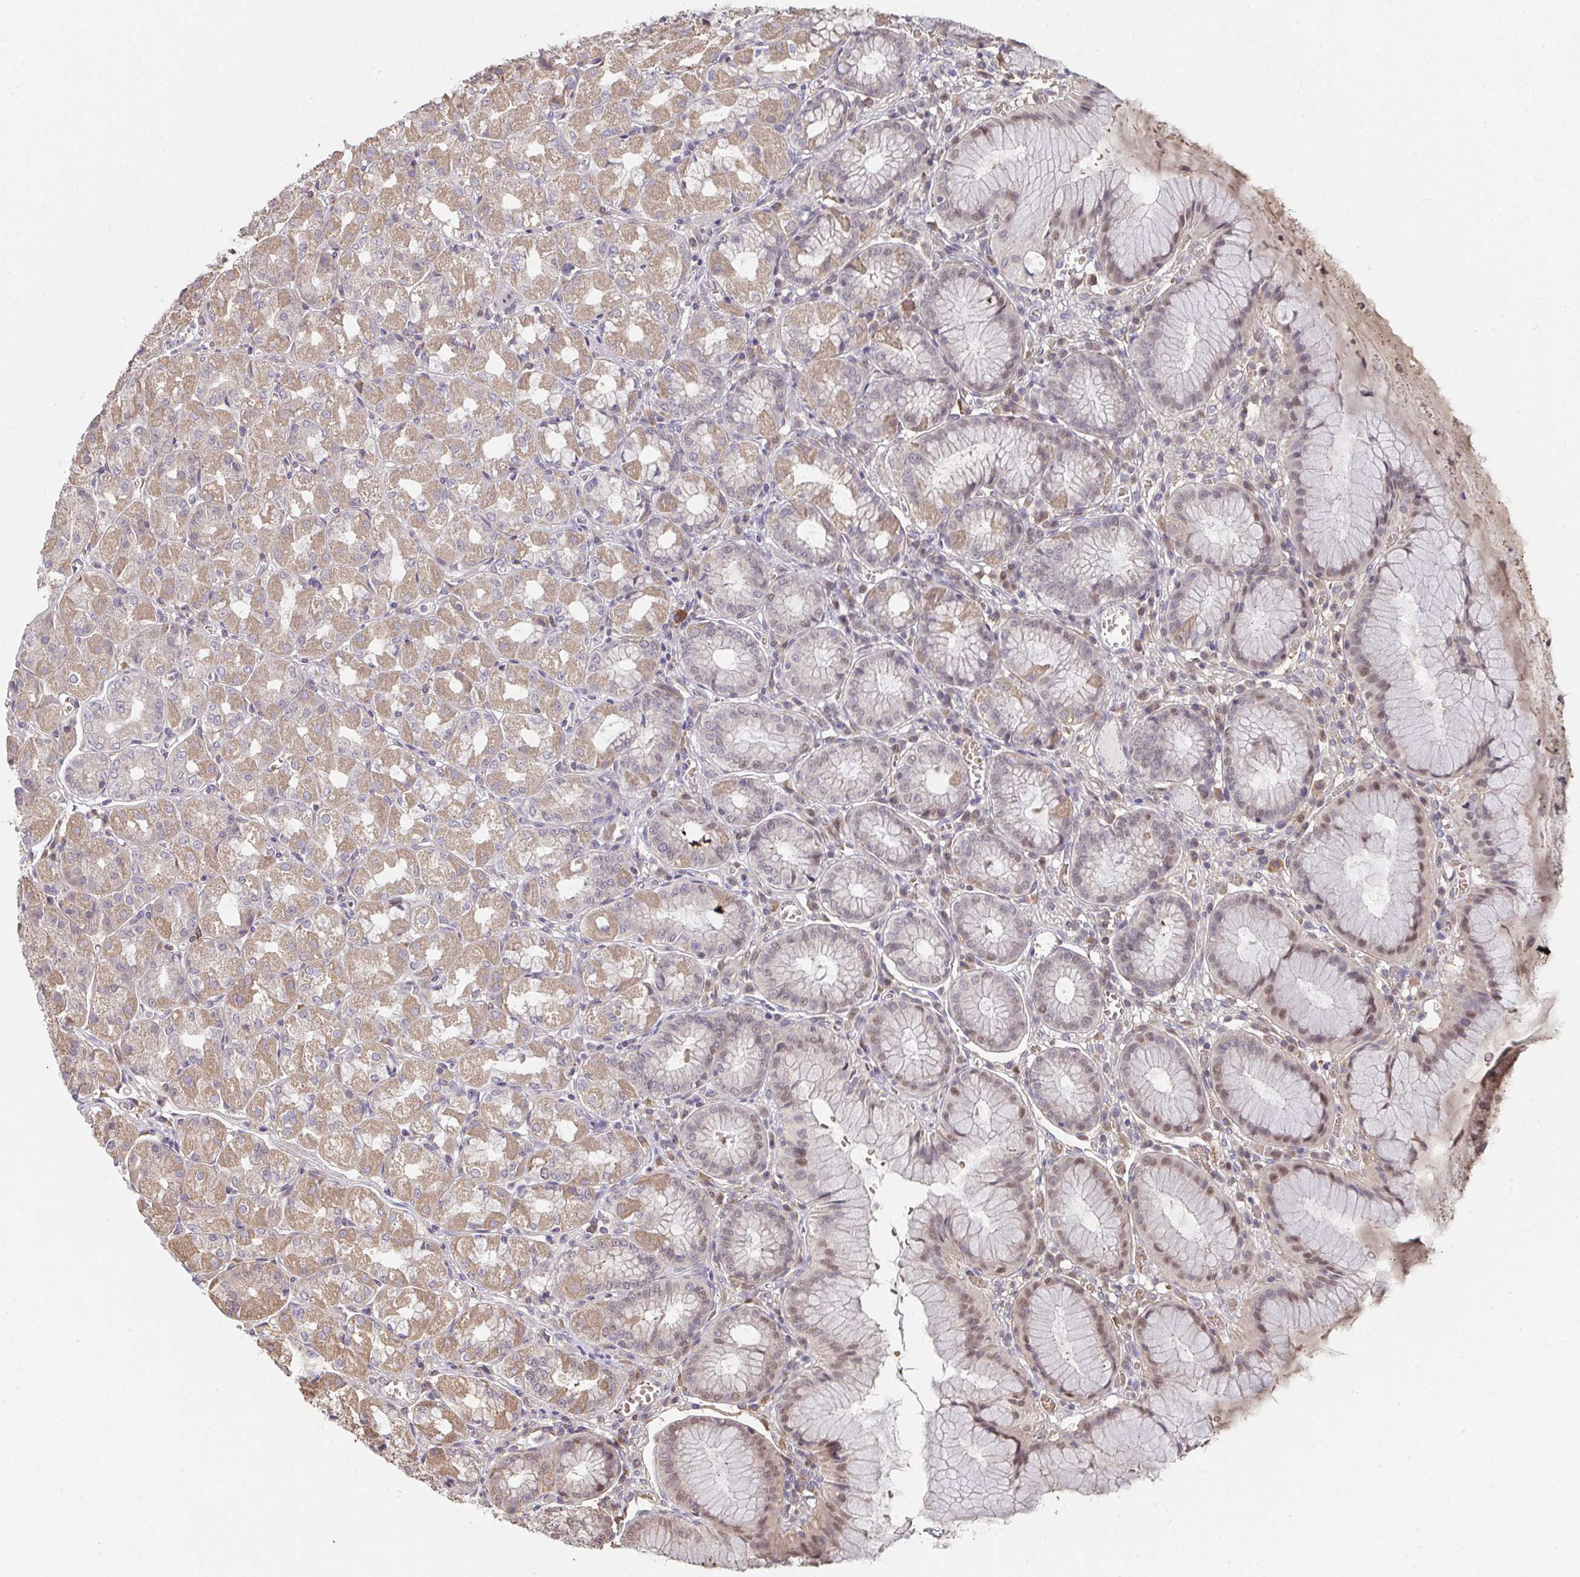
{"staining": {"intensity": "moderate", "quantity": ">75%", "location": "cytoplasmic/membranous,nuclear"}, "tissue": "stomach", "cell_type": "Glandular cells", "image_type": "normal", "snomed": [{"axis": "morphology", "description": "Normal tissue, NOS"}, {"axis": "topography", "description": "Stomach"}], "caption": "Immunohistochemistry image of normal human stomach stained for a protein (brown), which exhibits medium levels of moderate cytoplasmic/membranous,nuclear staining in about >75% of glandular cells.", "gene": "SAP30", "patient": {"sex": "male", "age": 55}}